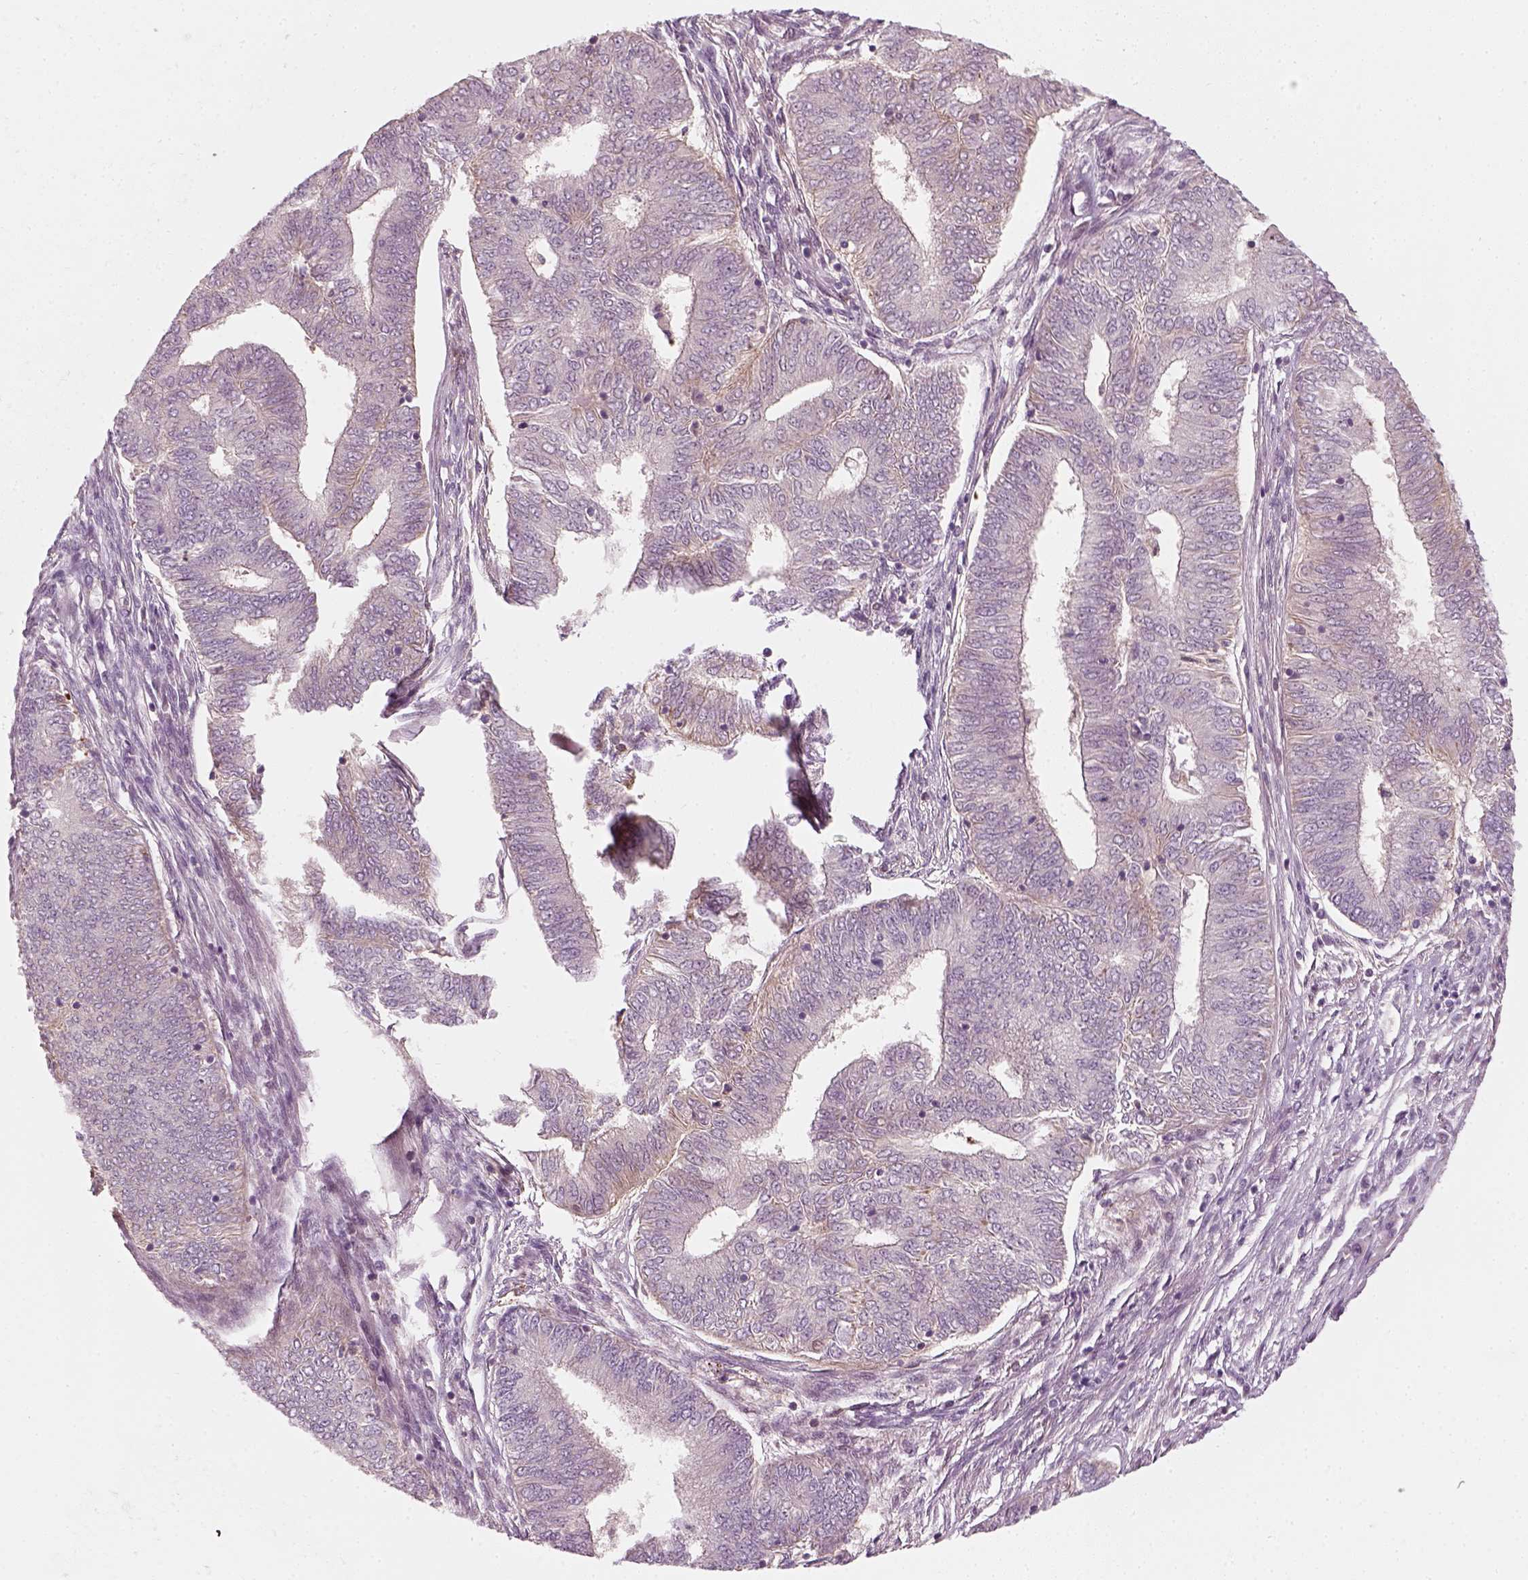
{"staining": {"intensity": "negative", "quantity": "none", "location": "none"}, "tissue": "endometrial cancer", "cell_type": "Tumor cells", "image_type": "cancer", "snomed": [{"axis": "morphology", "description": "Adenocarcinoma, NOS"}, {"axis": "topography", "description": "Endometrium"}], "caption": "A high-resolution micrograph shows immunohistochemistry (IHC) staining of endometrial adenocarcinoma, which shows no significant staining in tumor cells.", "gene": "DNASE1L1", "patient": {"sex": "female", "age": 62}}